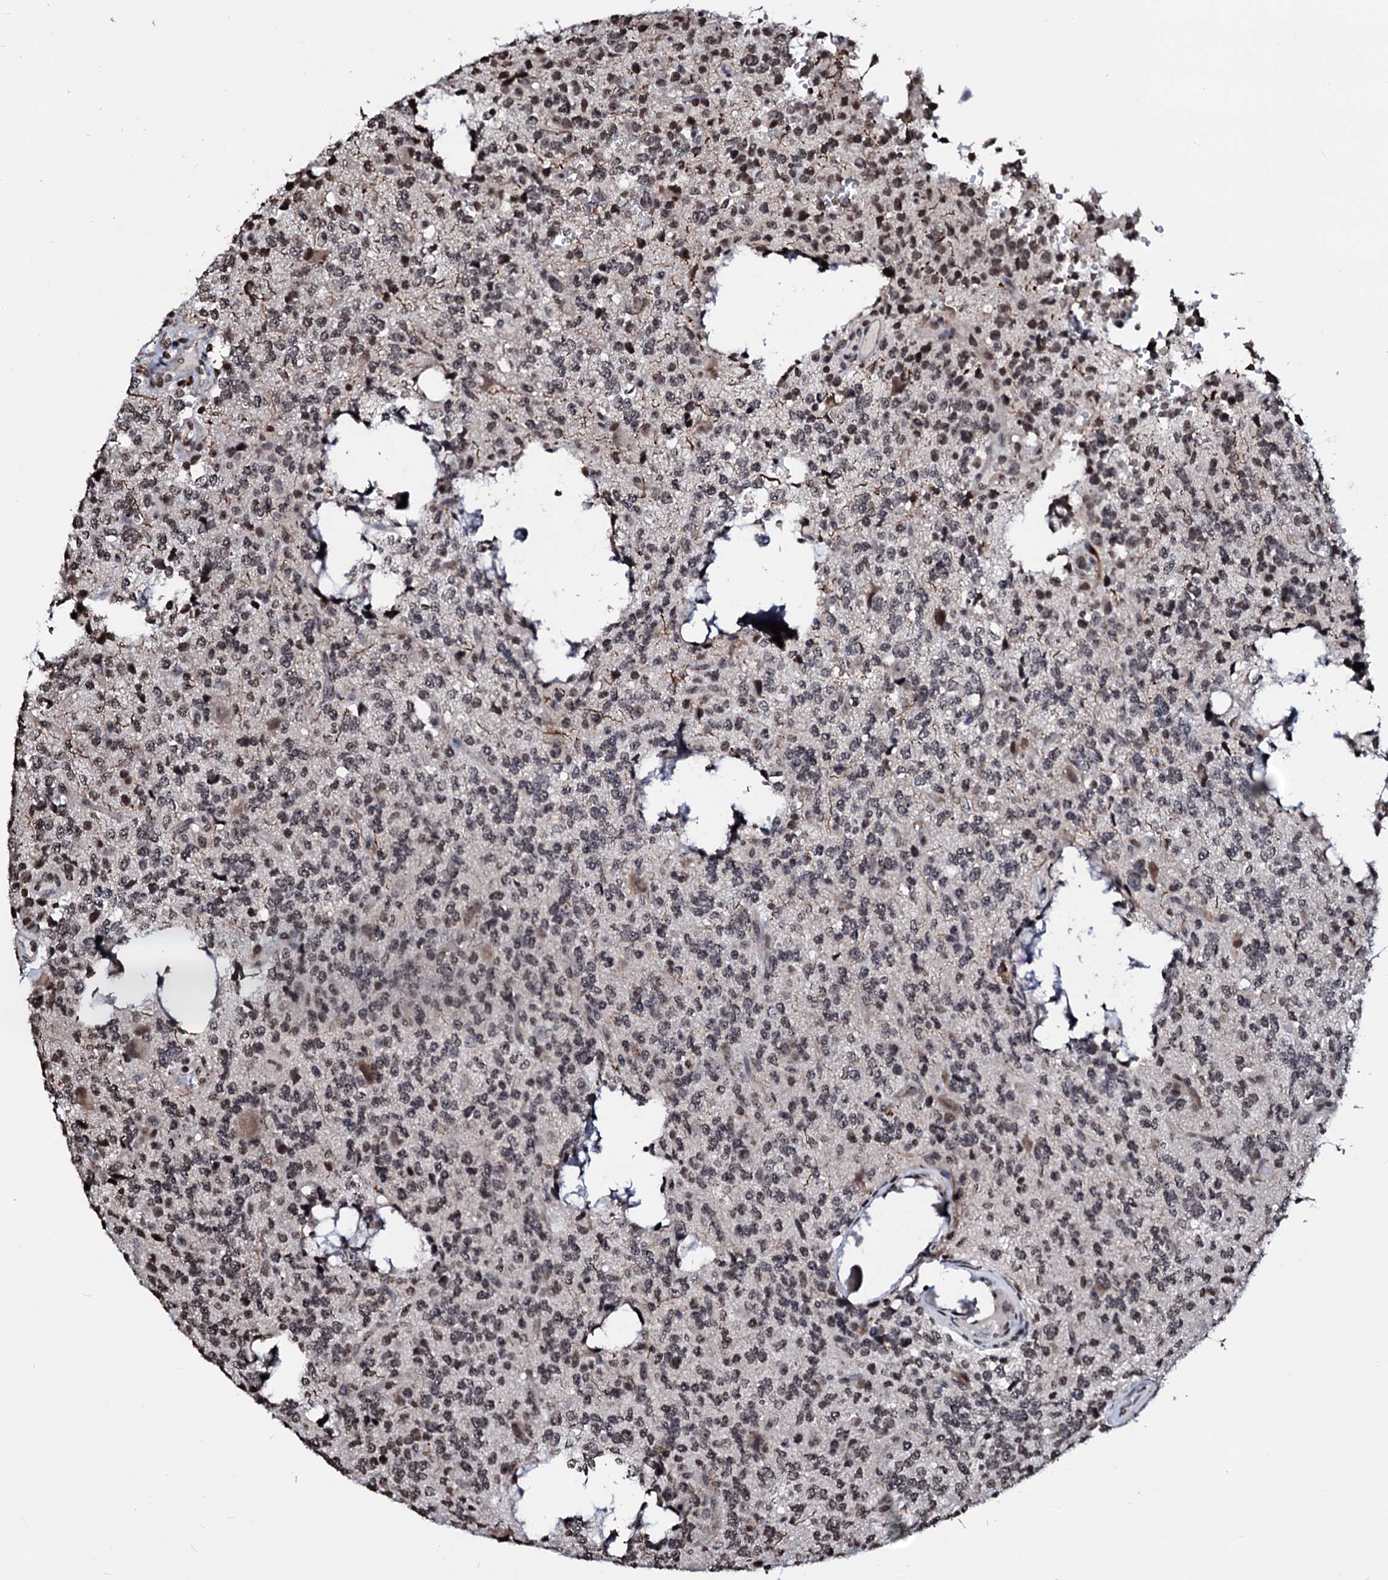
{"staining": {"intensity": "moderate", "quantity": "25%-75%", "location": "cytoplasmic/membranous,nuclear"}, "tissue": "glioma", "cell_type": "Tumor cells", "image_type": "cancer", "snomed": [{"axis": "morphology", "description": "Glioma, malignant, High grade"}, {"axis": "topography", "description": "Brain"}], "caption": "The photomicrograph shows a brown stain indicating the presence of a protein in the cytoplasmic/membranous and nuclear of tumor cells in glioma.", "gene": "LSM11", "patient": {"sex": "female", "age": 62}}